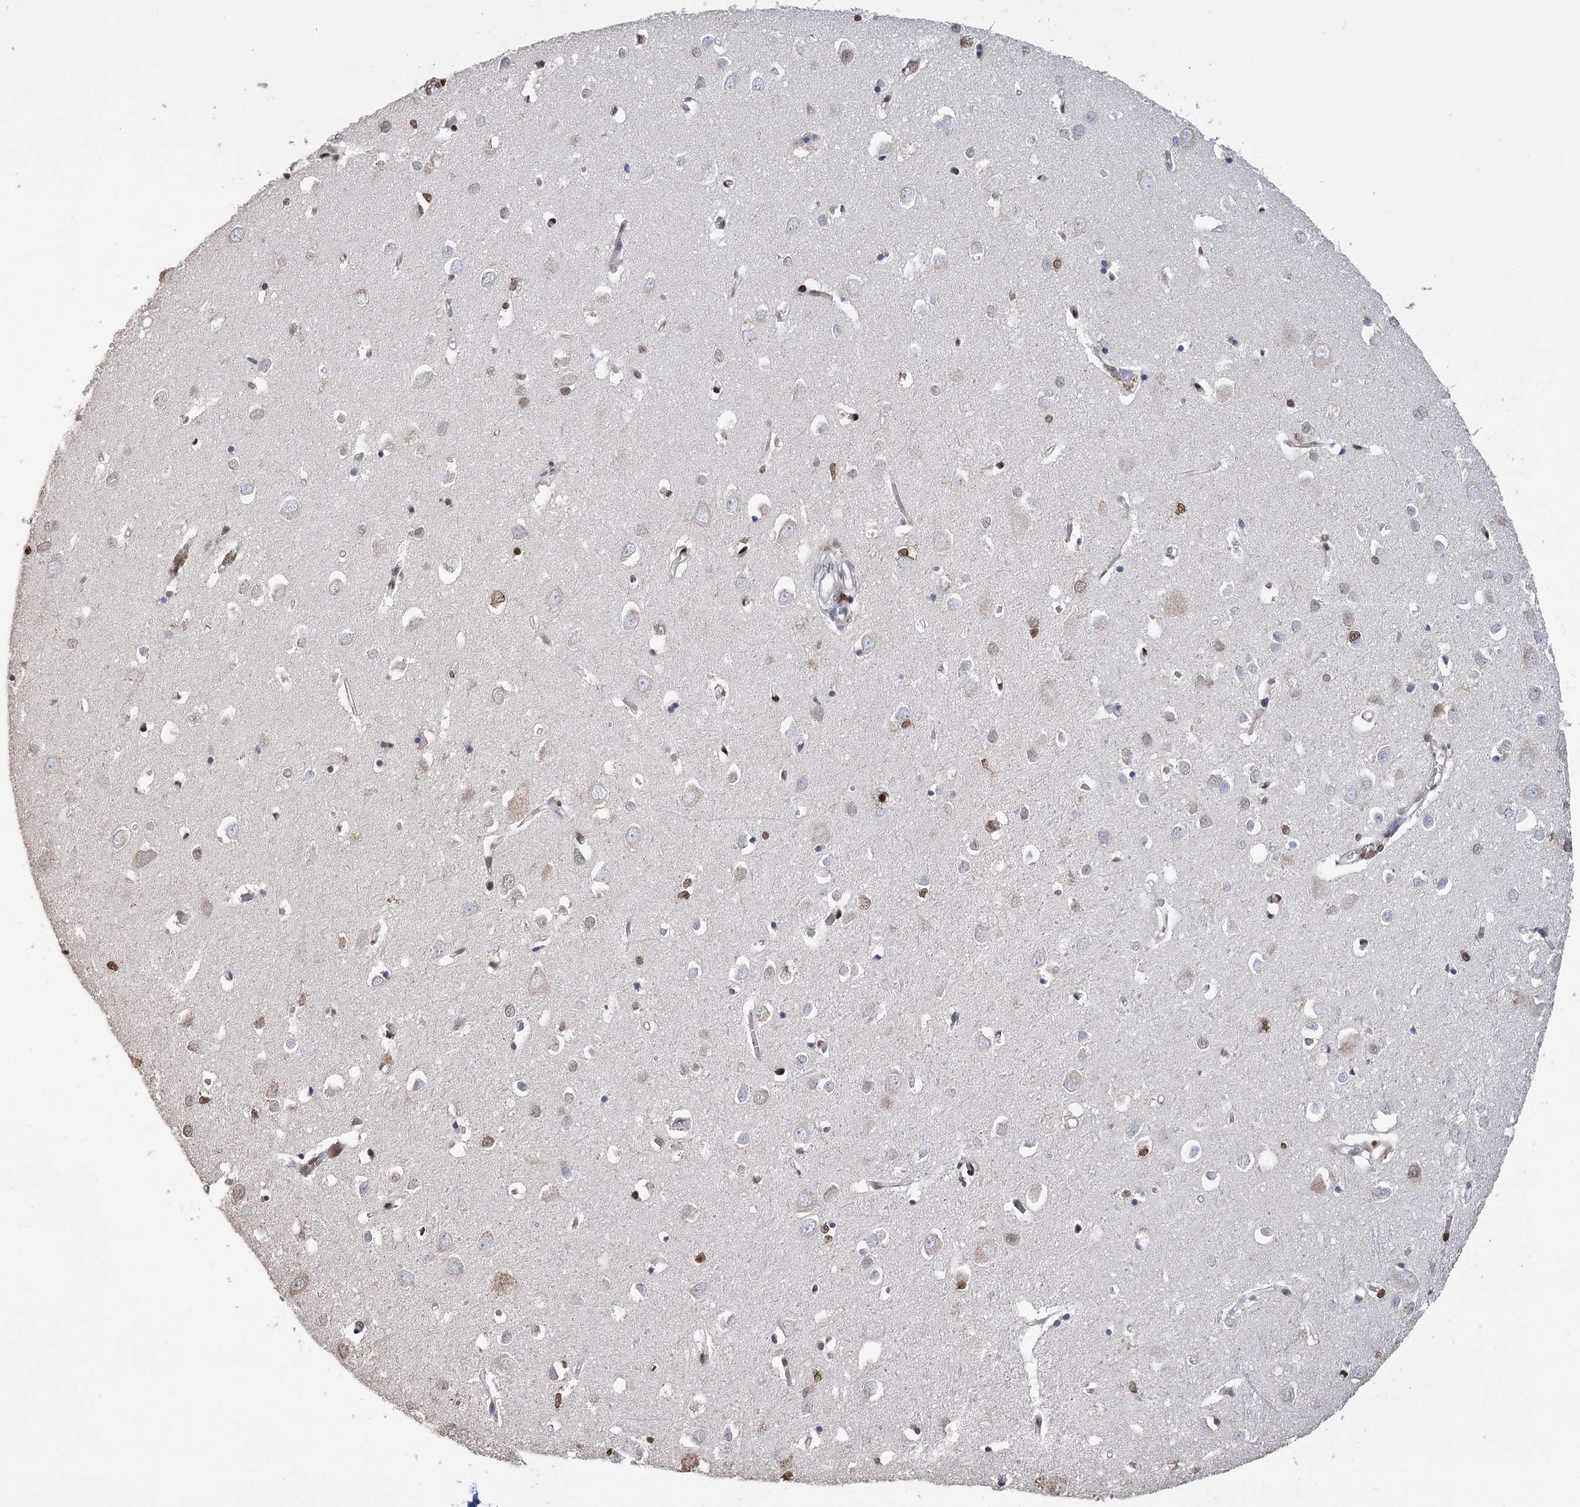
{"staining": {"intensity": "negative", "quantity": "none", "location": "none"}, "tissue": "cerebral cortex", "cell_type": "Endothelial cells", "image_type": "normal", "snomed": [{"axis": "morphology", "description": "Normal tissue, NOS"}, {"axis": "topography", "description": "Cerebral cortex"}], "caption": "This is an IHC micrograph of benign human cerebral cortex. There is no expression in endothelial cells.", "gene": "NFU1", "patient": {"sex": "female", "age": 64}}